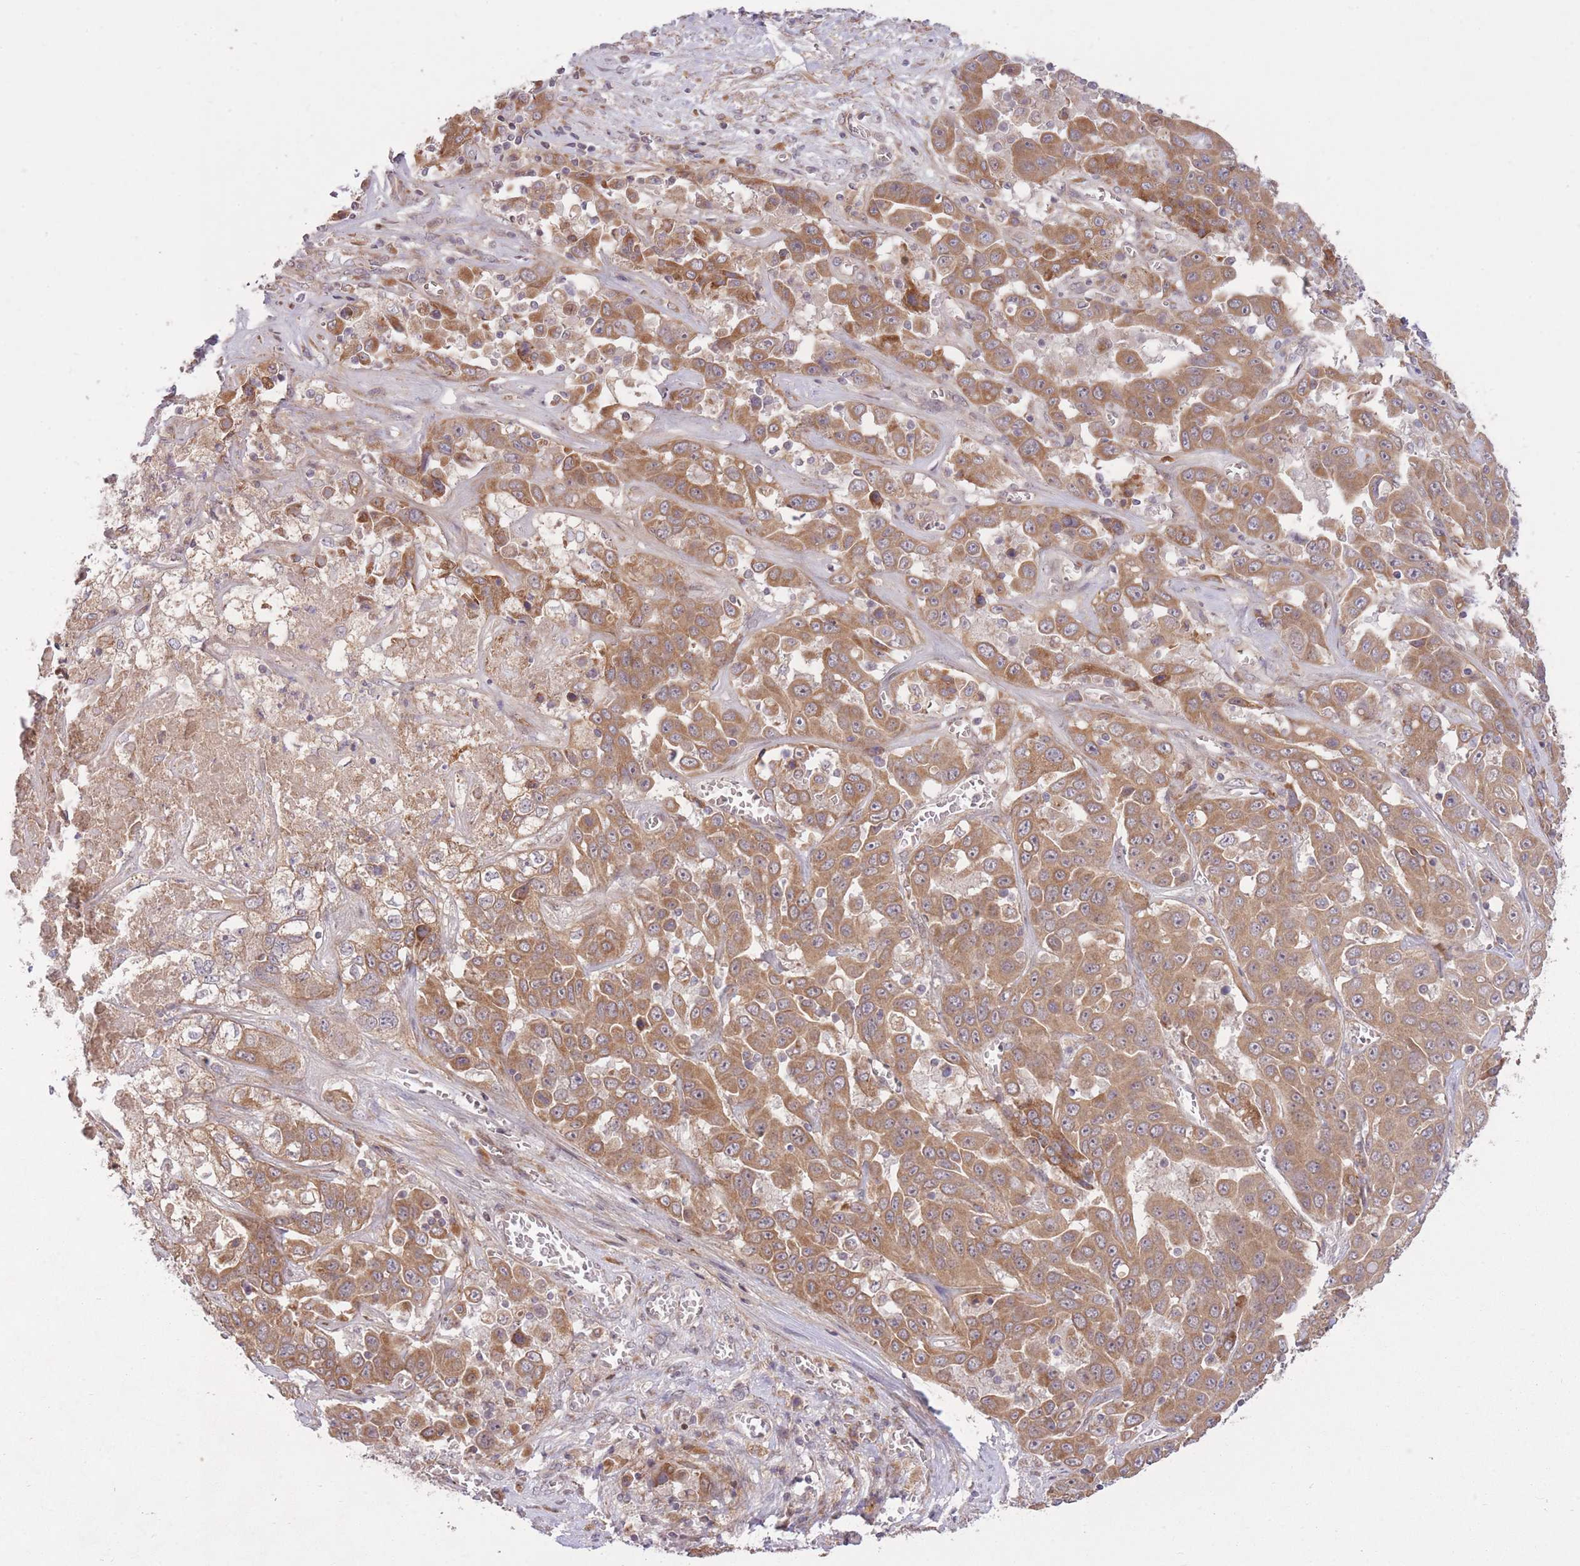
{"staining": {"intensity": "moderate", "quantity": ">75%", "location": "cytoplasmic/membranous"}, "tissue": "liver cancer", "cell_type": "Tumor cells", "image_type": "cancer", "snomed": [{"axis": "morphology", "description": "Cholangiocarcinoma"}, {"axis": "topography", "description": "Liver"}], "caption": "There is medium levels of moderate cytoplasmic/membranous staining in tumor cells of cholangiocarcinoma (liver), as demonstrated by immunohistochemical staining (brown color).", "gene": "ZNF391", "patient": {"sex": "female", "age": 52}}